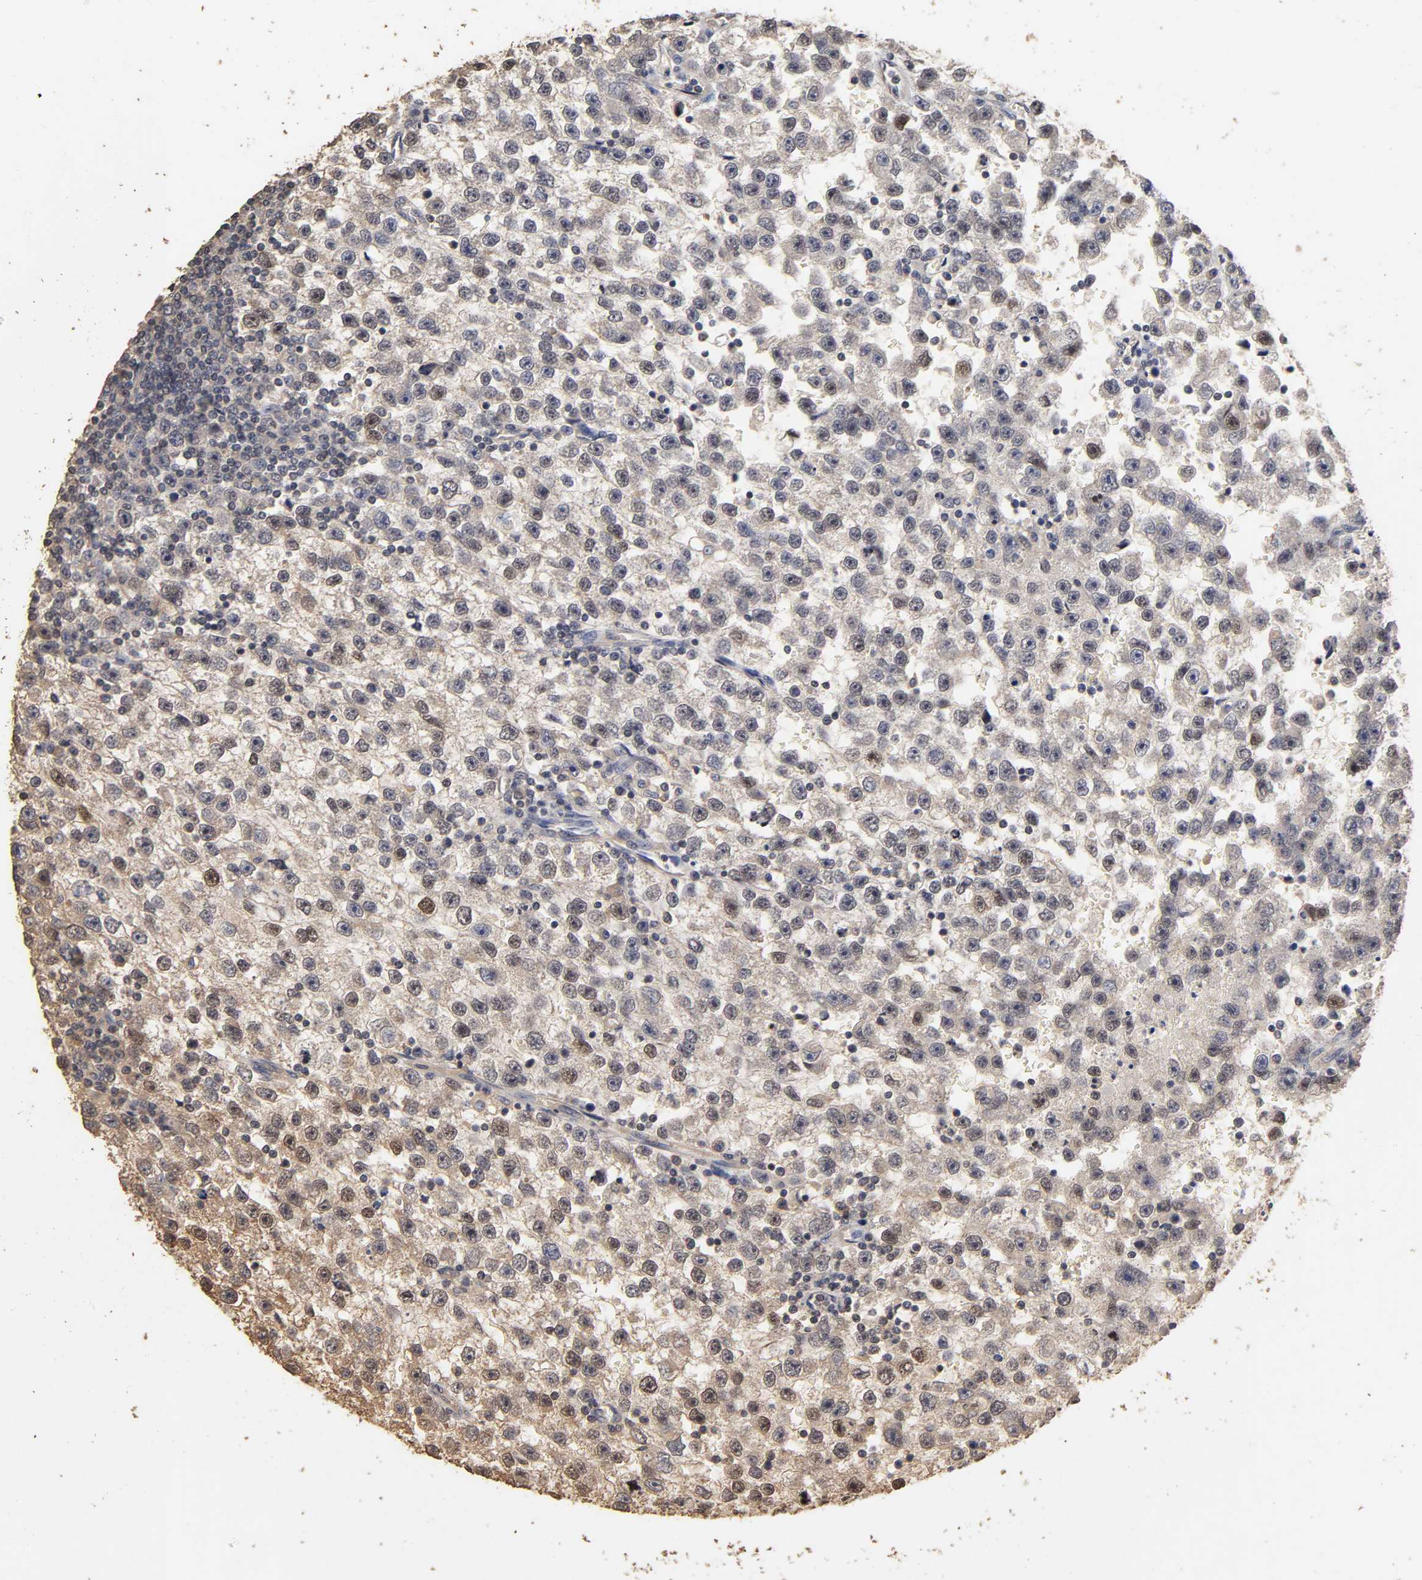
{"staining": {"intensity": "weak", "quantity": "<25%", "location": "cytoplasmic/membranous,nuclear"}, "tissue": "testis cancer", "cell_type": "Tumor cells", "image_type": "cancer", "snomed": [{"axis": "morphology", "description": "Seminoma, NOS"}, {"axis": "topography", "description": "Testis"}], "caption": "Tumor cells are negative for brown protein staining in testis cancer.", "gene": "VSIG4", "patient": {"sex": "male", "age": 33}}